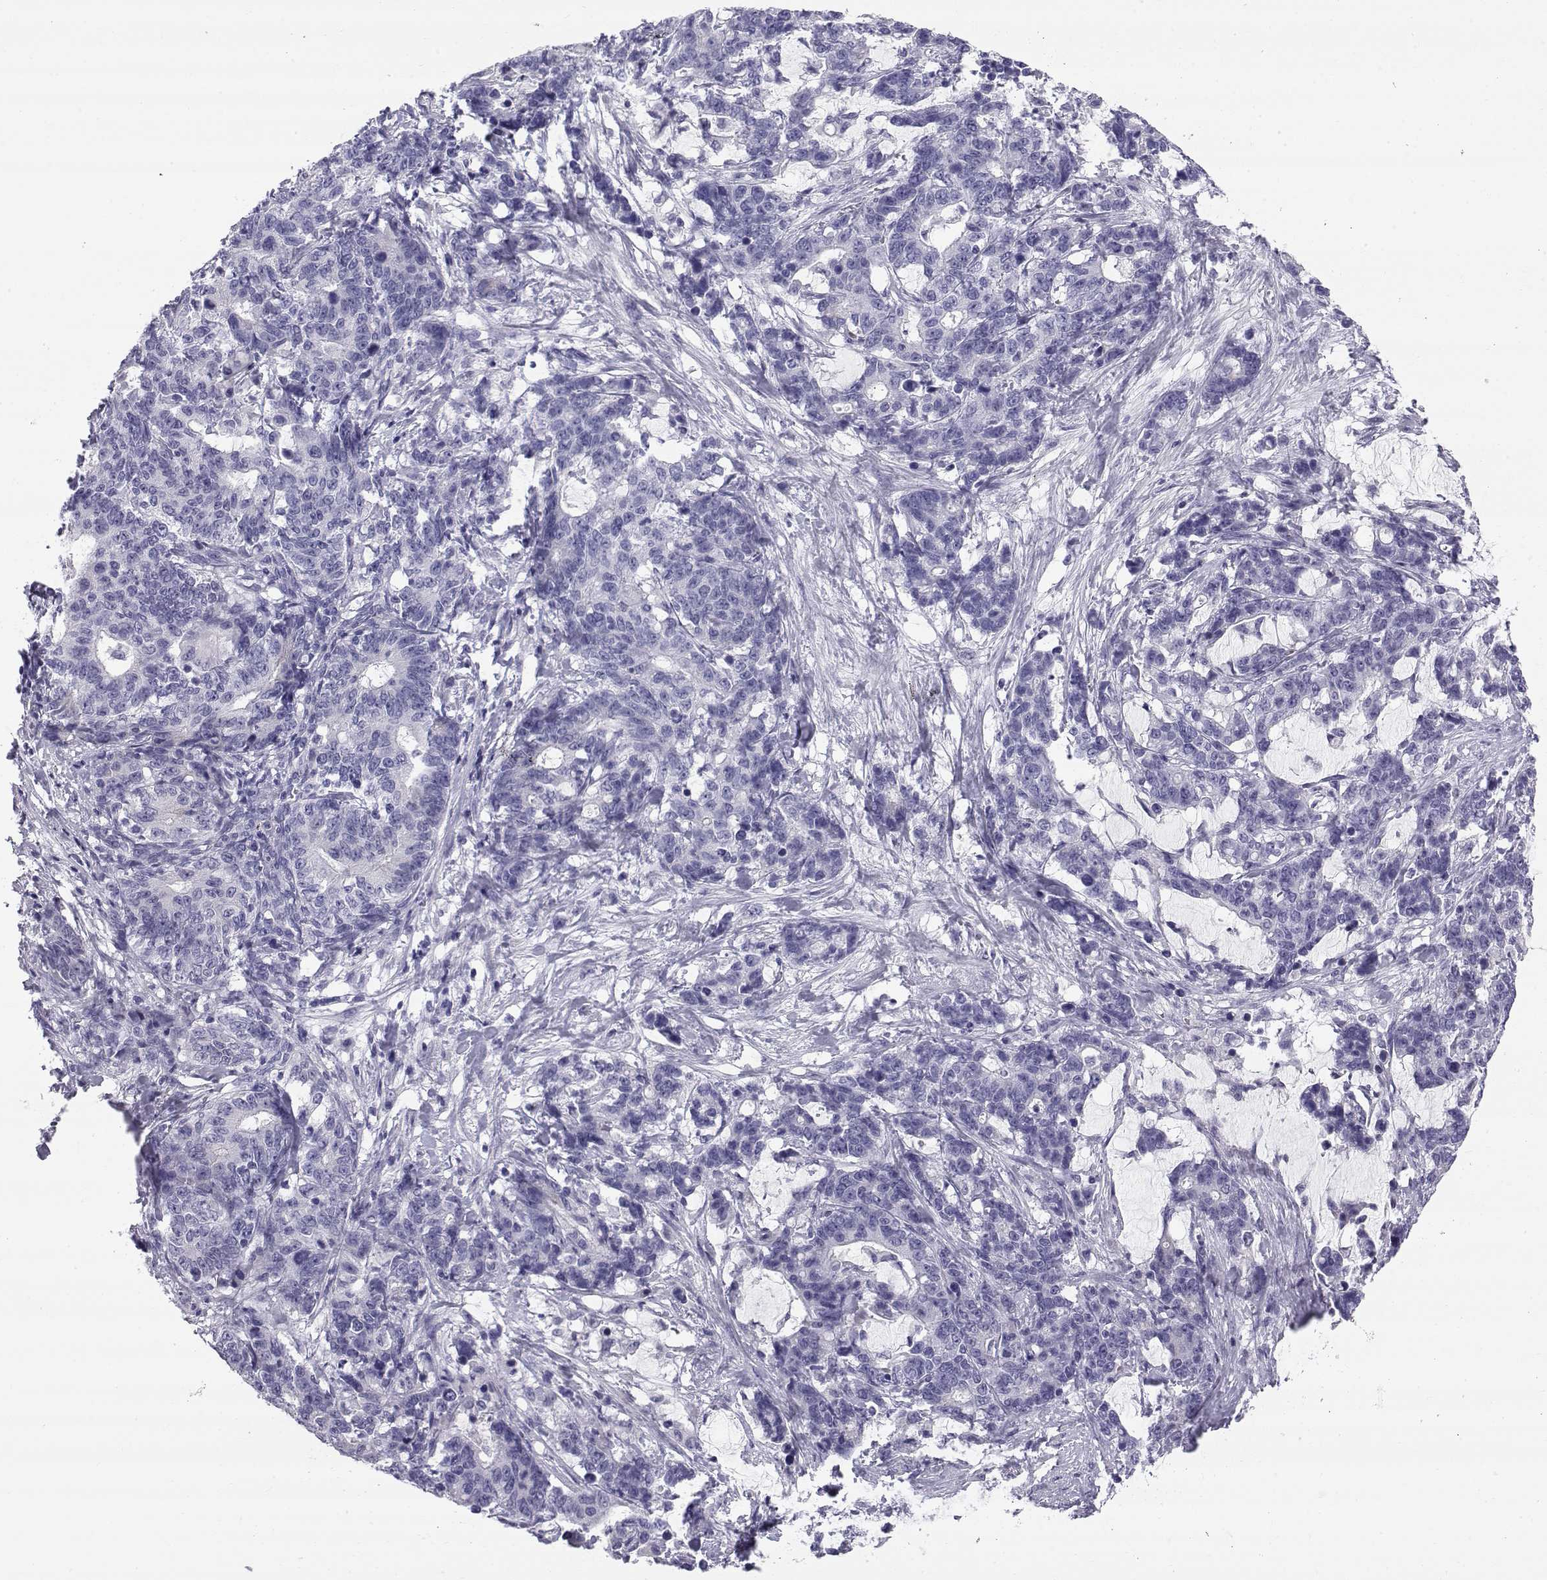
{"staining": {"intensity": "negative", "quantity": "none", "location": "none"}, "tissue": "stomach cancer", "cell_type": "Tumor cells", "image_type": "cancer", "snomed": [{"axis": "morphology", "description": "Normal tissue, NOS"}, {"axis": "morphology", "description": "Adenocarcinoma, NOS"}, {"axis": "topography", "description": "Stomach"}], "caption": "An immunohistochemistry image of stomach cancer is shown. There is no staining in tumor cells of stomach cancer.", "gene": "RNASE12", "patient": {"sex": "female", "age": 64}}